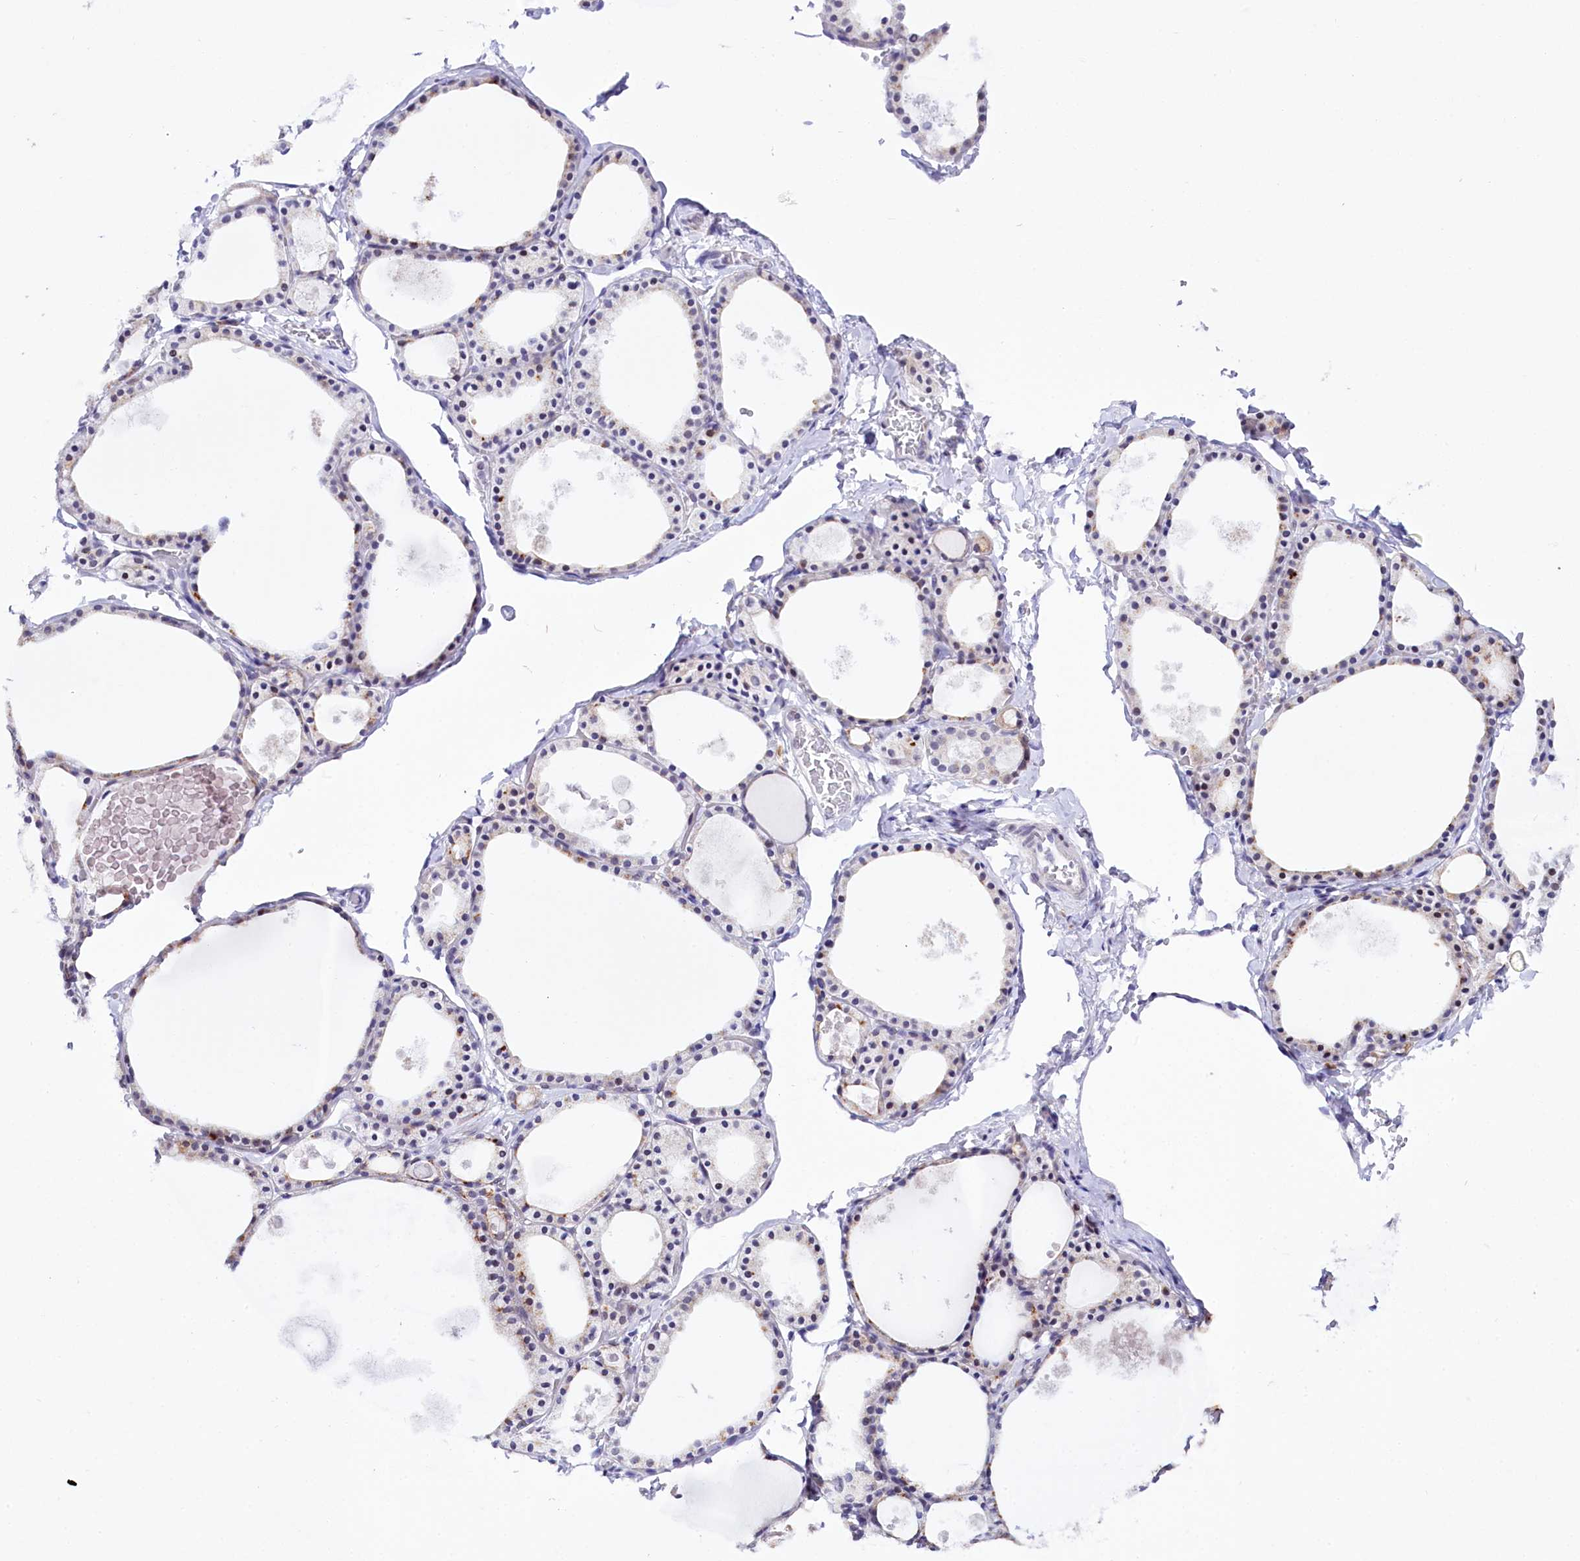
{"staining": {"intensity": "moderate", "quantity": "<25%", "location": "cytoplasmic/membranous"}, "tissue": "thyroid gland", "cell_type": "Glandular cells", "image_type": "normal", "snomed": [{"axis": "morphology", "description": "Normal tissue, NOS"}, {"axis": "topography", "description": "Thyroid gland"}], "caption": "The immunohistochemical stain shows moderate cytoplasmic/membranous positivity in glandular cells of unremarkable thyroid gland. (Brightfield microscopy of DAB IHC at high magnification).", "gene": "SPATS2", "patient": {"sex": "male", "age": 56}}